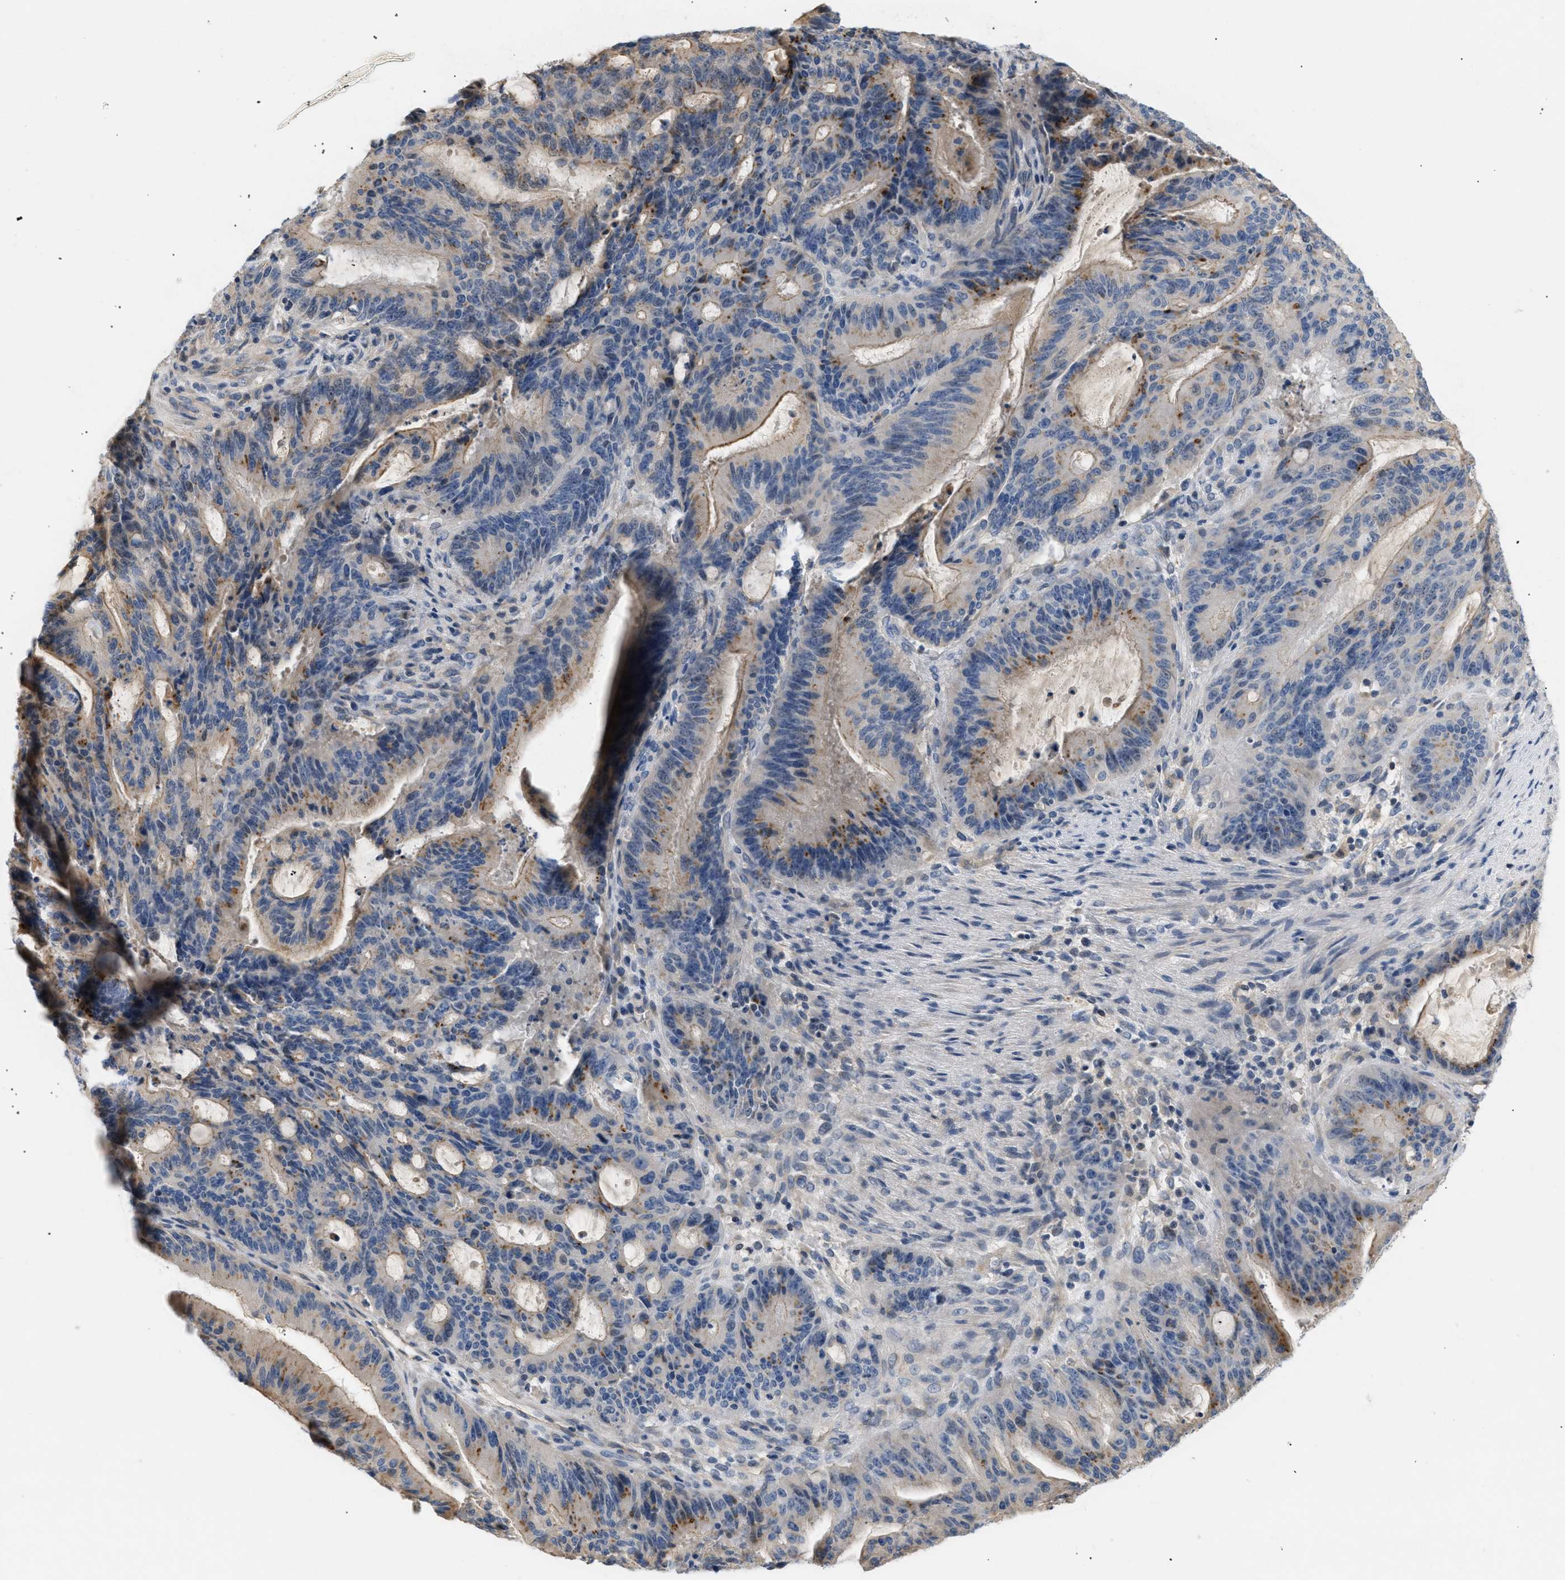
{"staining": {"intensity": "moderate", "quantity": "<25%", "location": "cytoplasmic/membranous"}, "tissue": "liver cancer", "cell_type": "Tumor cells", "image_type": "cancer", "snomed": [{"axis": "morphology", "description": "Normal tissue, NOS"}, {"axis": "morphology", "description": "Cholangiocarcinoma"}, {"axis": "topography", "description": "Liver"}, {"axis": "topography", "description": "Peripheral nerve tissue"}], "caption": "Cholangiocarcinoma (liver) was stained to show a protein in brown. There is low levels of moderate cytoplasmic/membranous positivity in approximately <25% of tumor cells.", "gene": "FARS2", "patient": {"sex": "female", "age": 73}}